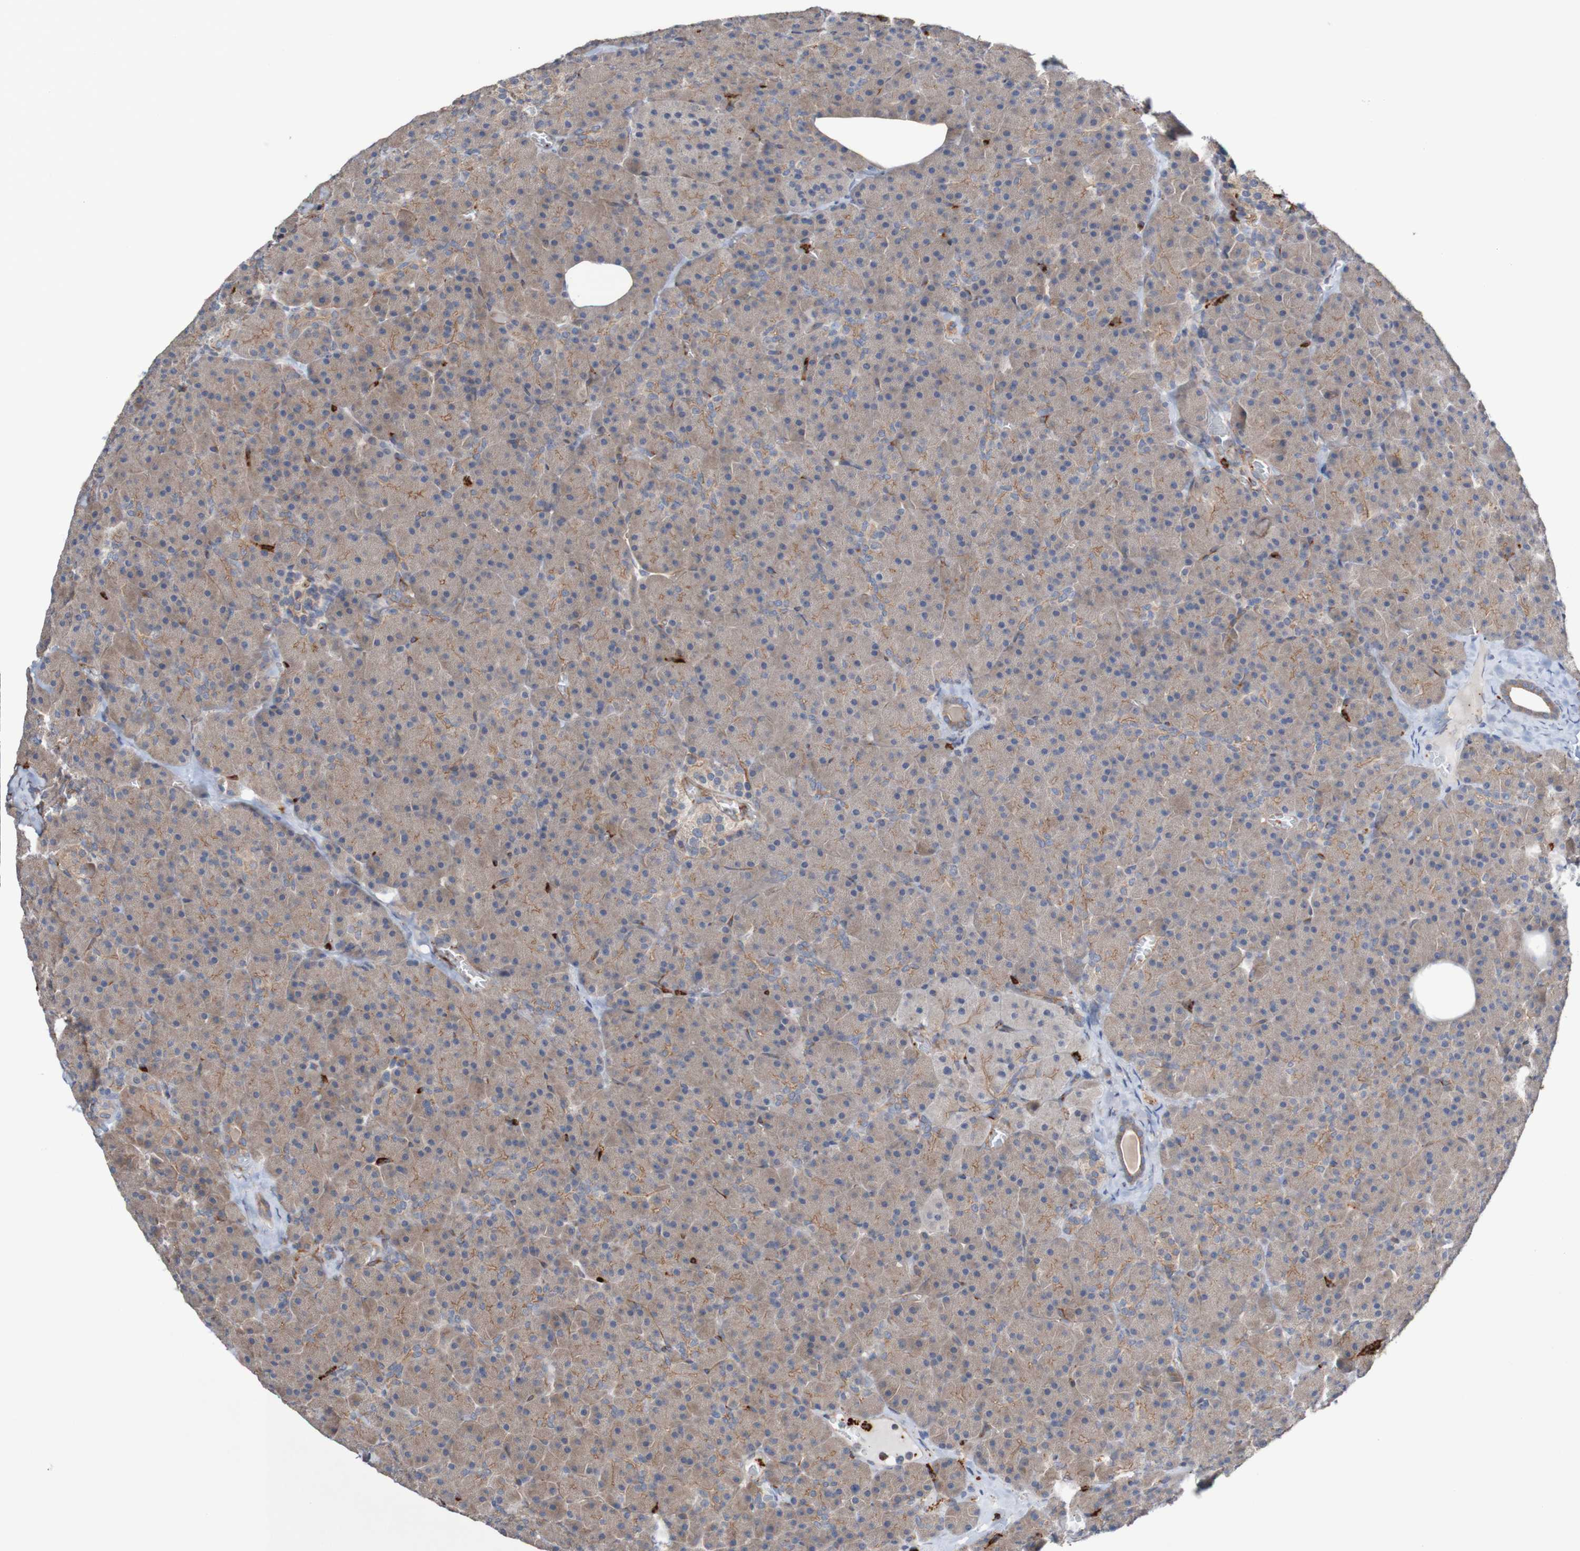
{"staining": {"intensity": "moderate", "quantity": ">75%", "location": "cytoplasmic/membranous"}, "tissue": "pancreas", "cell_type": "Exocrine glandular cells", "image_type": "normal", "snomed": [{"axis": "morphology", "description": "Normal tissue, NOS"}, {"axis": "topography", "description": "Pancreas"}], "caption": "Protein expression analysis of unremarkable pancreas shows moderate cytoplasmic/membranous positivity in approximately >75% of exocrine glandular cells.", "gene": "ST8SIA6", "patient": {"sex": "female", "age": 35}}